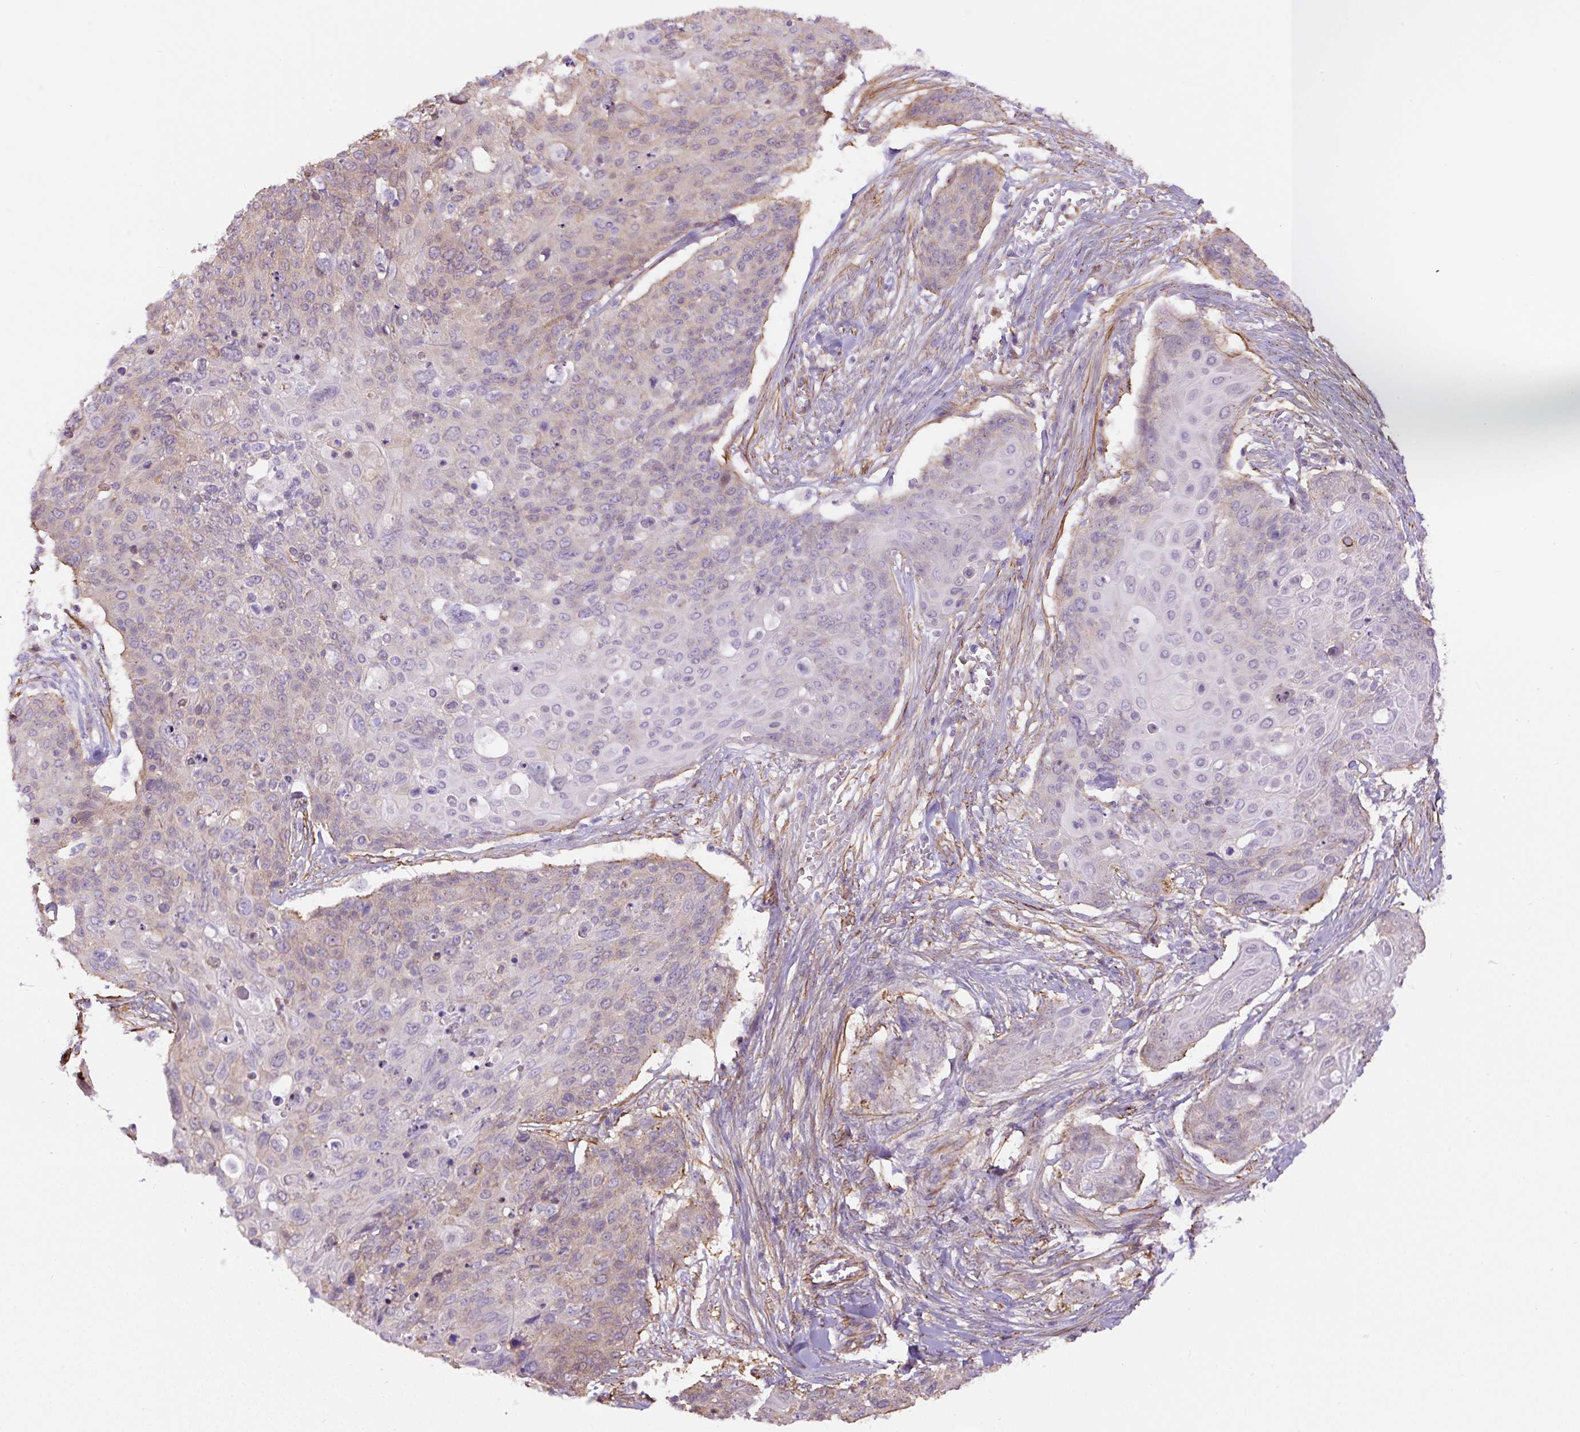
{"staining": {"intensity": "negative", "quantity": "none", "location": "none"}, "tissue": "skin cancer", "cell_type": "Tumor cells", "image_type": "cancer", "snomed": [{"axis": "morphology", "description": "Squamous cell carcinoma, NOS"}, {"axis": "topography", "description": "Skin"}, {"axis": "topography", "description": "Vulva"}], "caption": "This image is of skin cancer stained with immunohistochemistry to label a protein in brown with the nuclei are counter-stained blue. There is no staining in tumor cells. The staining was performed using DAB to visualize the protein expression in brown, while the nuclei were stained in blue with hematoxylin (Magnification: 20x).", "gene": "B3GALT5", "patient": {"sex": "female", "age": 85}}